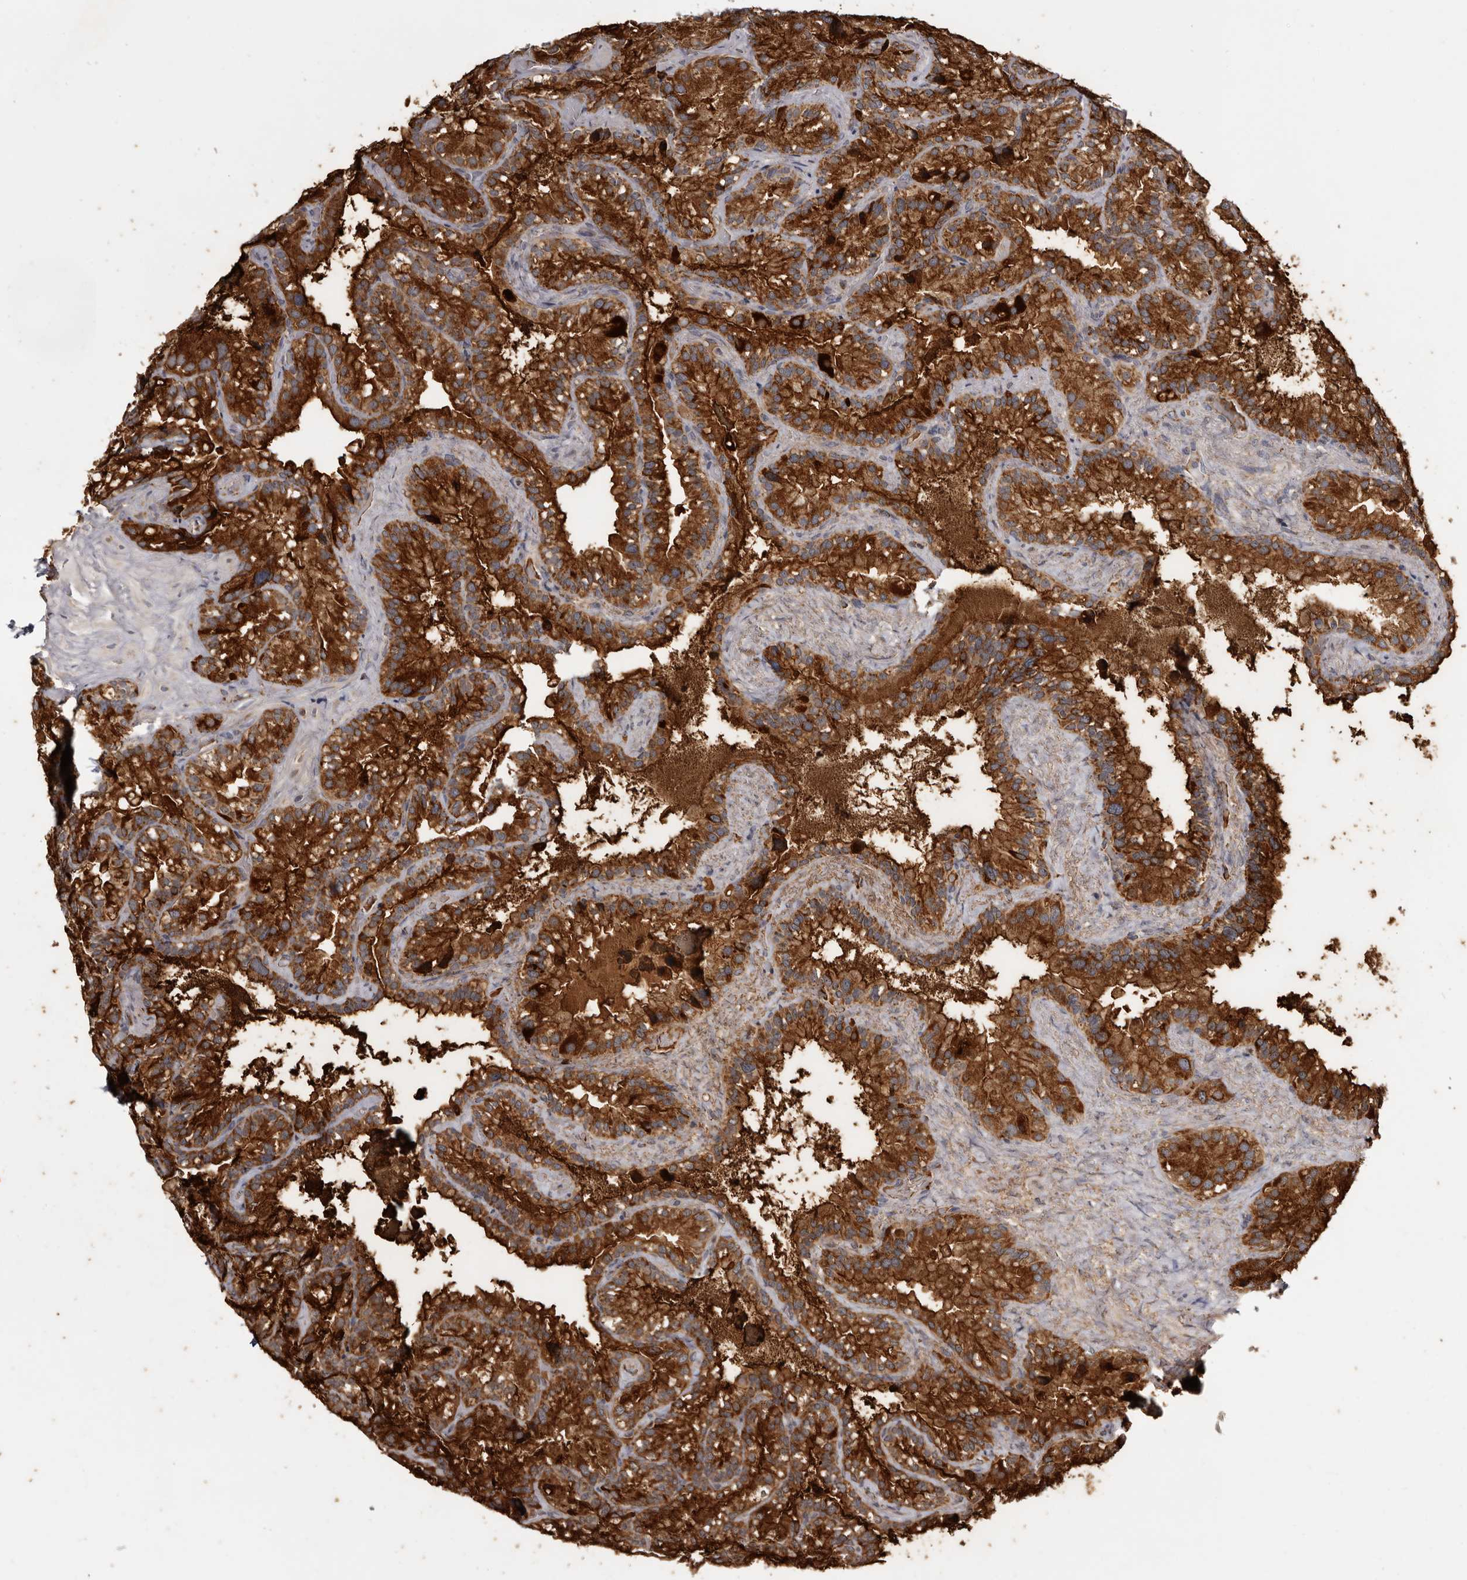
{"staining": {"intensity": "strong", "quantity": ">75%", "location": "cytoplasmic/membranous"}, "tissue": "seminal vesicle", "cell_type": "Glandular cells", "image_type": "normal", "snomed": [{"axis": "morphology", "description": "Normal tissue, NOS"}, {"axis": "topography", "description": "Prostate"}, {"axis": "topography", "description": "Seminal veicle"}], "caption": "Immunohistochemistry (IHC) of unremarkable seminal vesicle displays high levels of strong cytoplasmic/membranous positivity in about >75% of glandular cells. (DAB (3,3'-diaminobenzidine) = brown stain, brightfield microscopy at high magnification).", "gene": "MECR", "patient": {"sex": "male", "age": 68}}